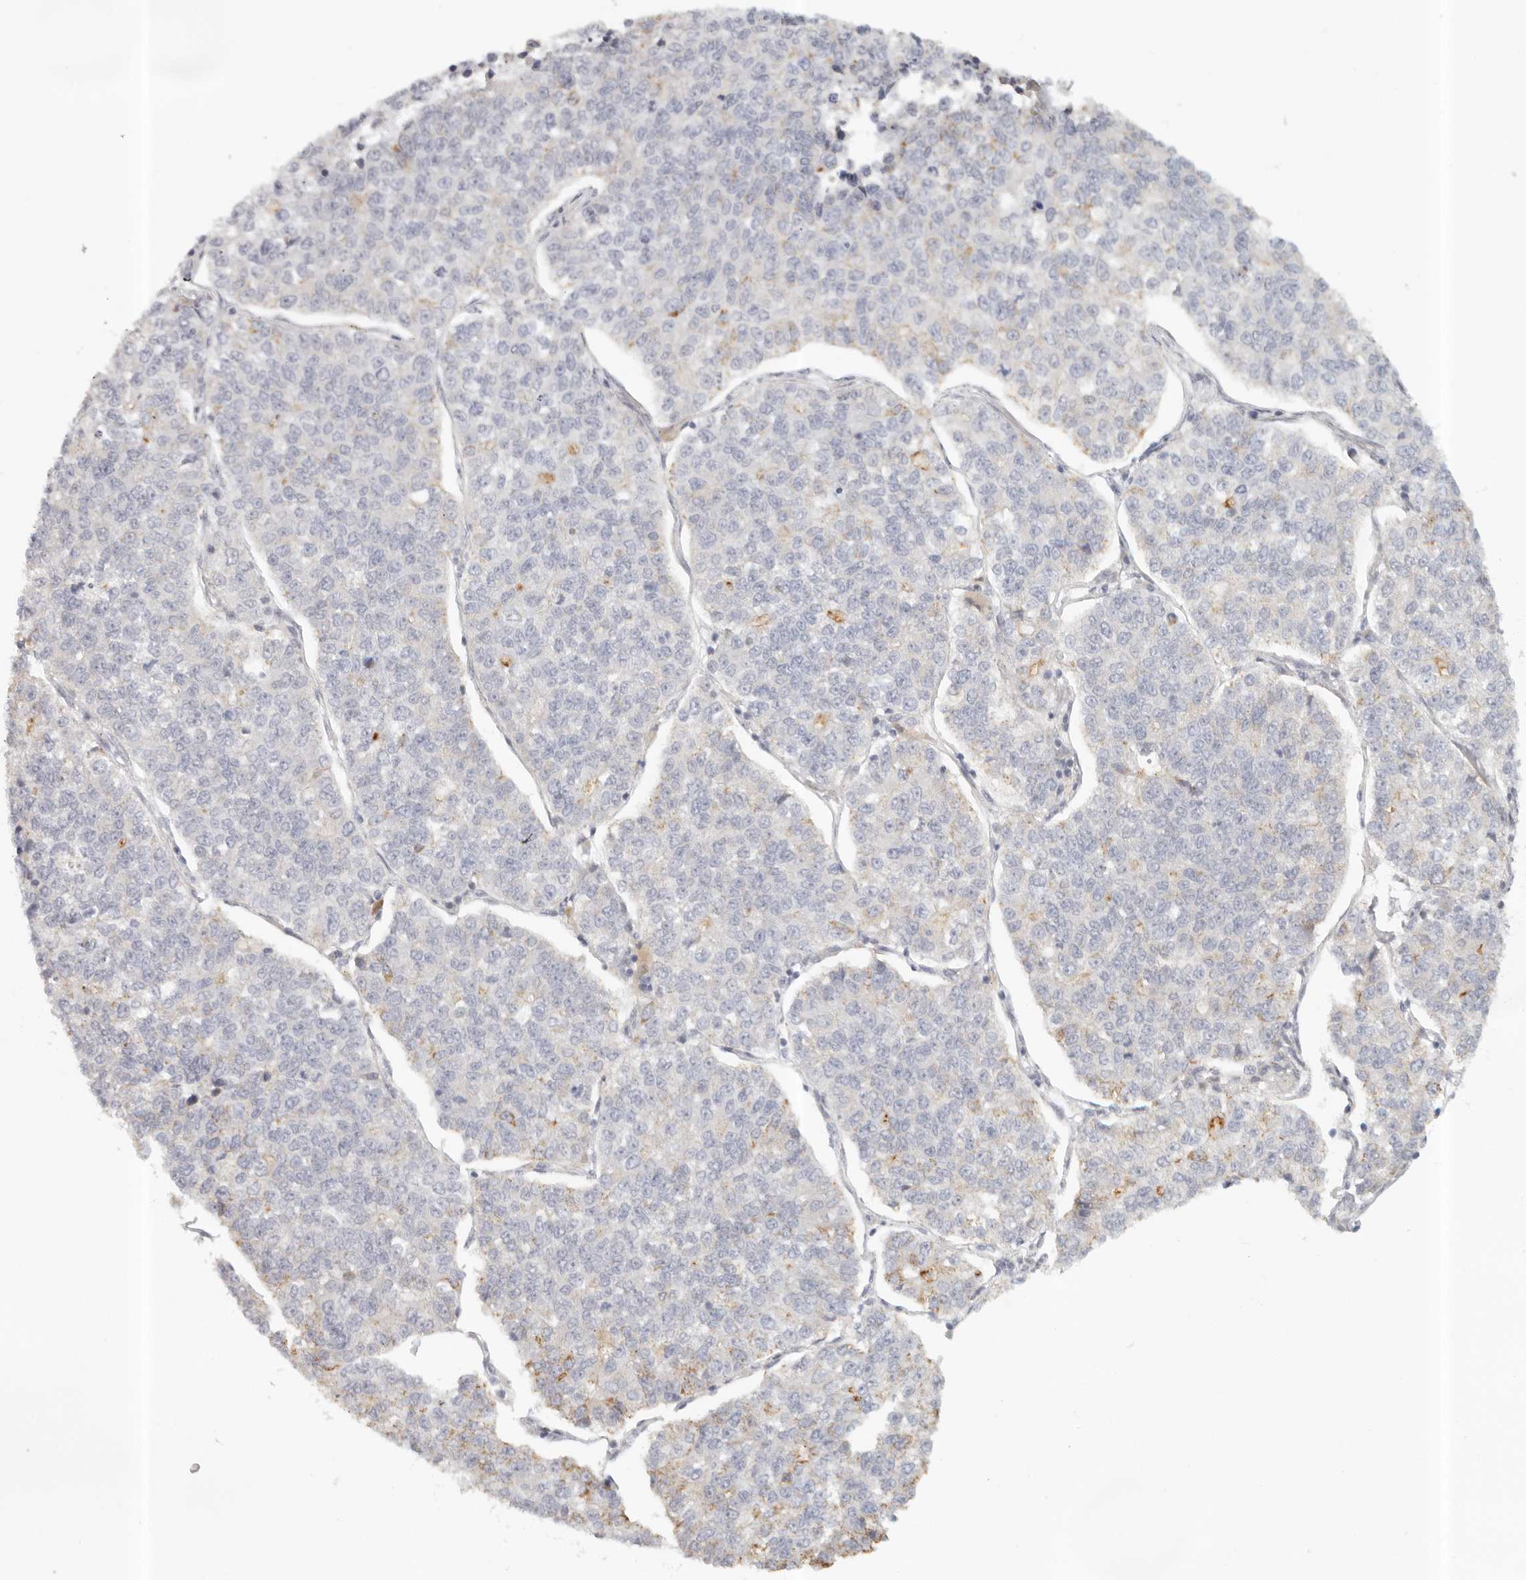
{"staining": {"intensity": "moderate", "quantity": "<25%", "location": "cytoplasmic/membranous"}, "tissue": "lung cancer", "cell_type": "Tumor cells", "image_type": "cancer", "snomed": [{"axis": "morphology", "description": "Adenocarcinoma, NOS"}, {"axis": "topography", "description": "Lung"}], "caption": "Immunohistochemistry of human lung cancer (adenocarcinoma) demonstrates low levels of moderate cytoplasmic/membranous expression in approximately <25% of tumor cells.", "gene": "KDF1", "patient": {"sex": "male", "age": 49}}